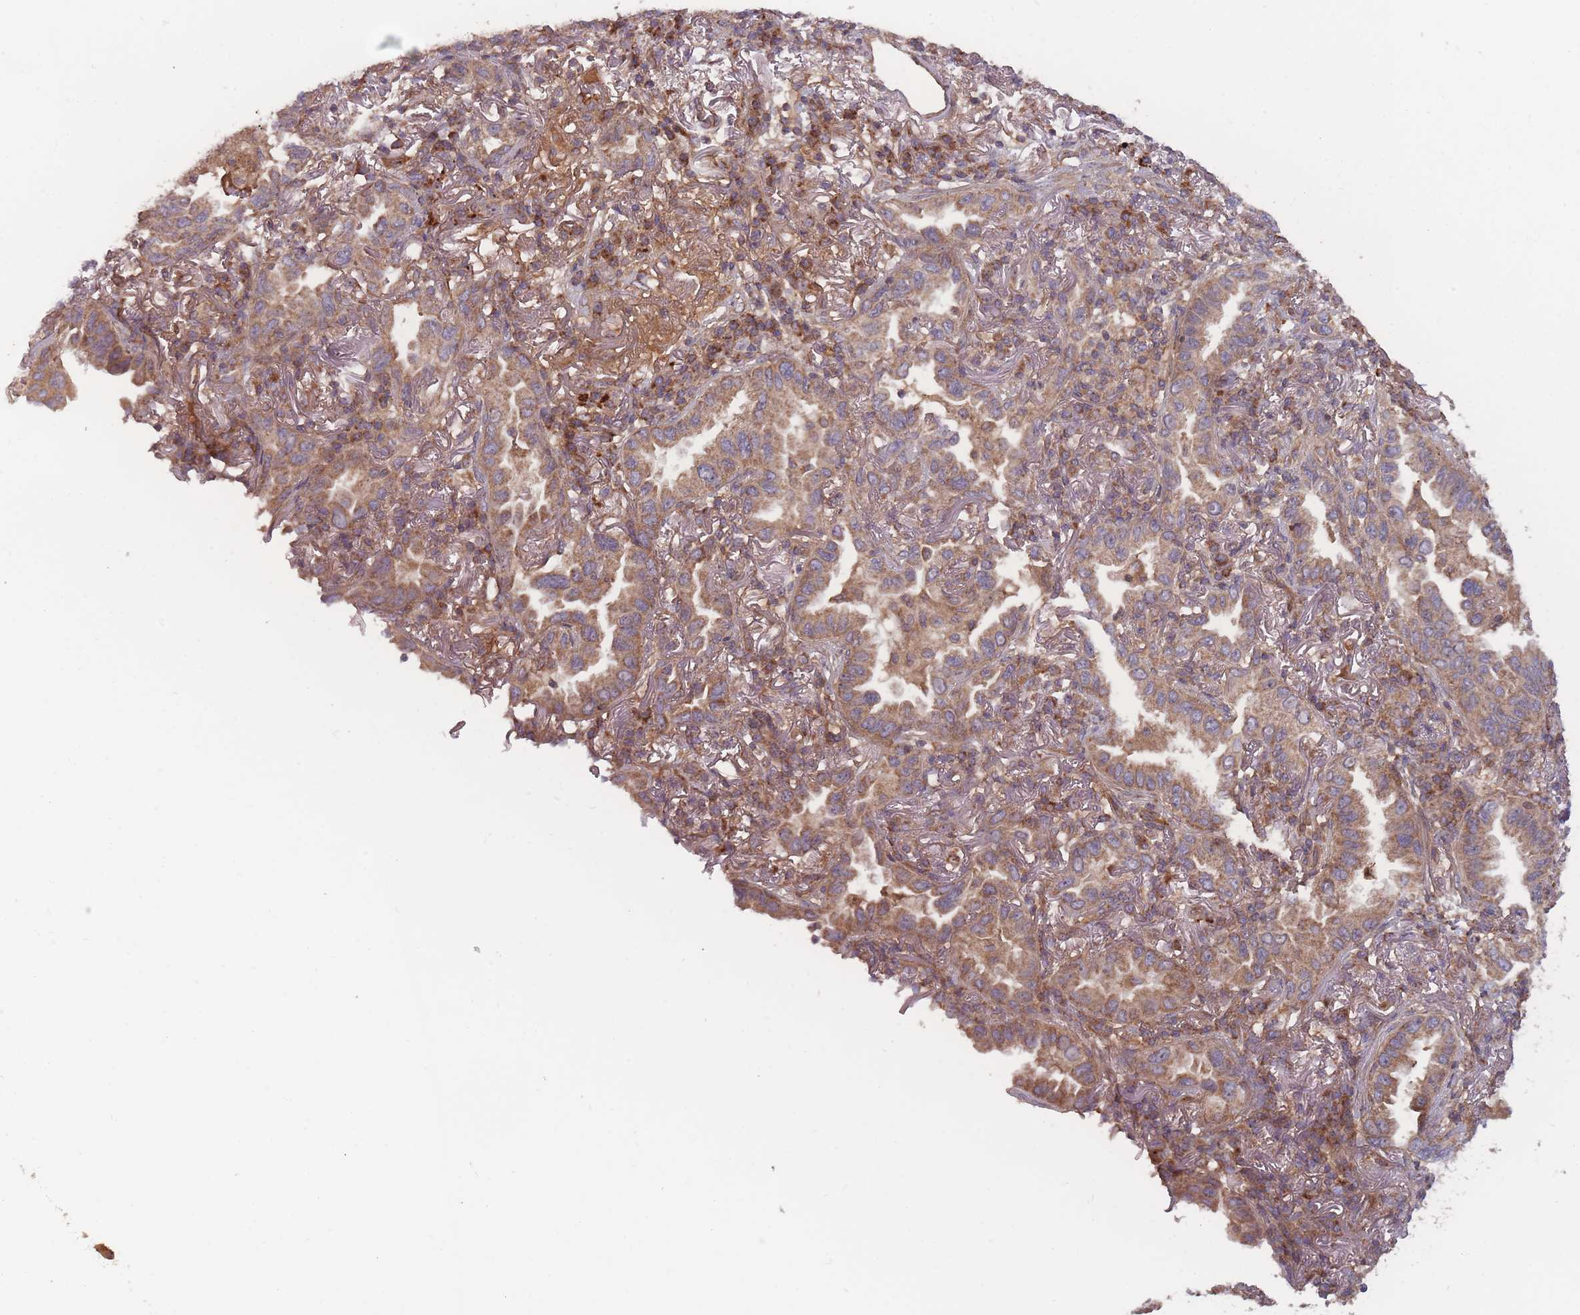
{"staining": {"intensity": "moderate", "quantity": ">75%", "location": "cytoplasmic/membranous"}, "tissue": "lung cancer", "cell_type": "Tumor cells", "image_type": "cancer", "snomed": [{"axis": "morphology", "description": "Adenocarcinoma, NOS"}, {"axis": "topography", "description": "Lung"}], "caption": "Adenocarcinoma (lung) was stained to show a protein in brown. There is medium levels of moderate cytoplasmic/membranous expression in approximately >75% of tumor cells. (DAB (3,3'-diaminobenzidine) = brown stain, brightfield microscopy at high magnification).", "gene": "ATP5MG", "patient": {"sex": "female", "age": 69}}